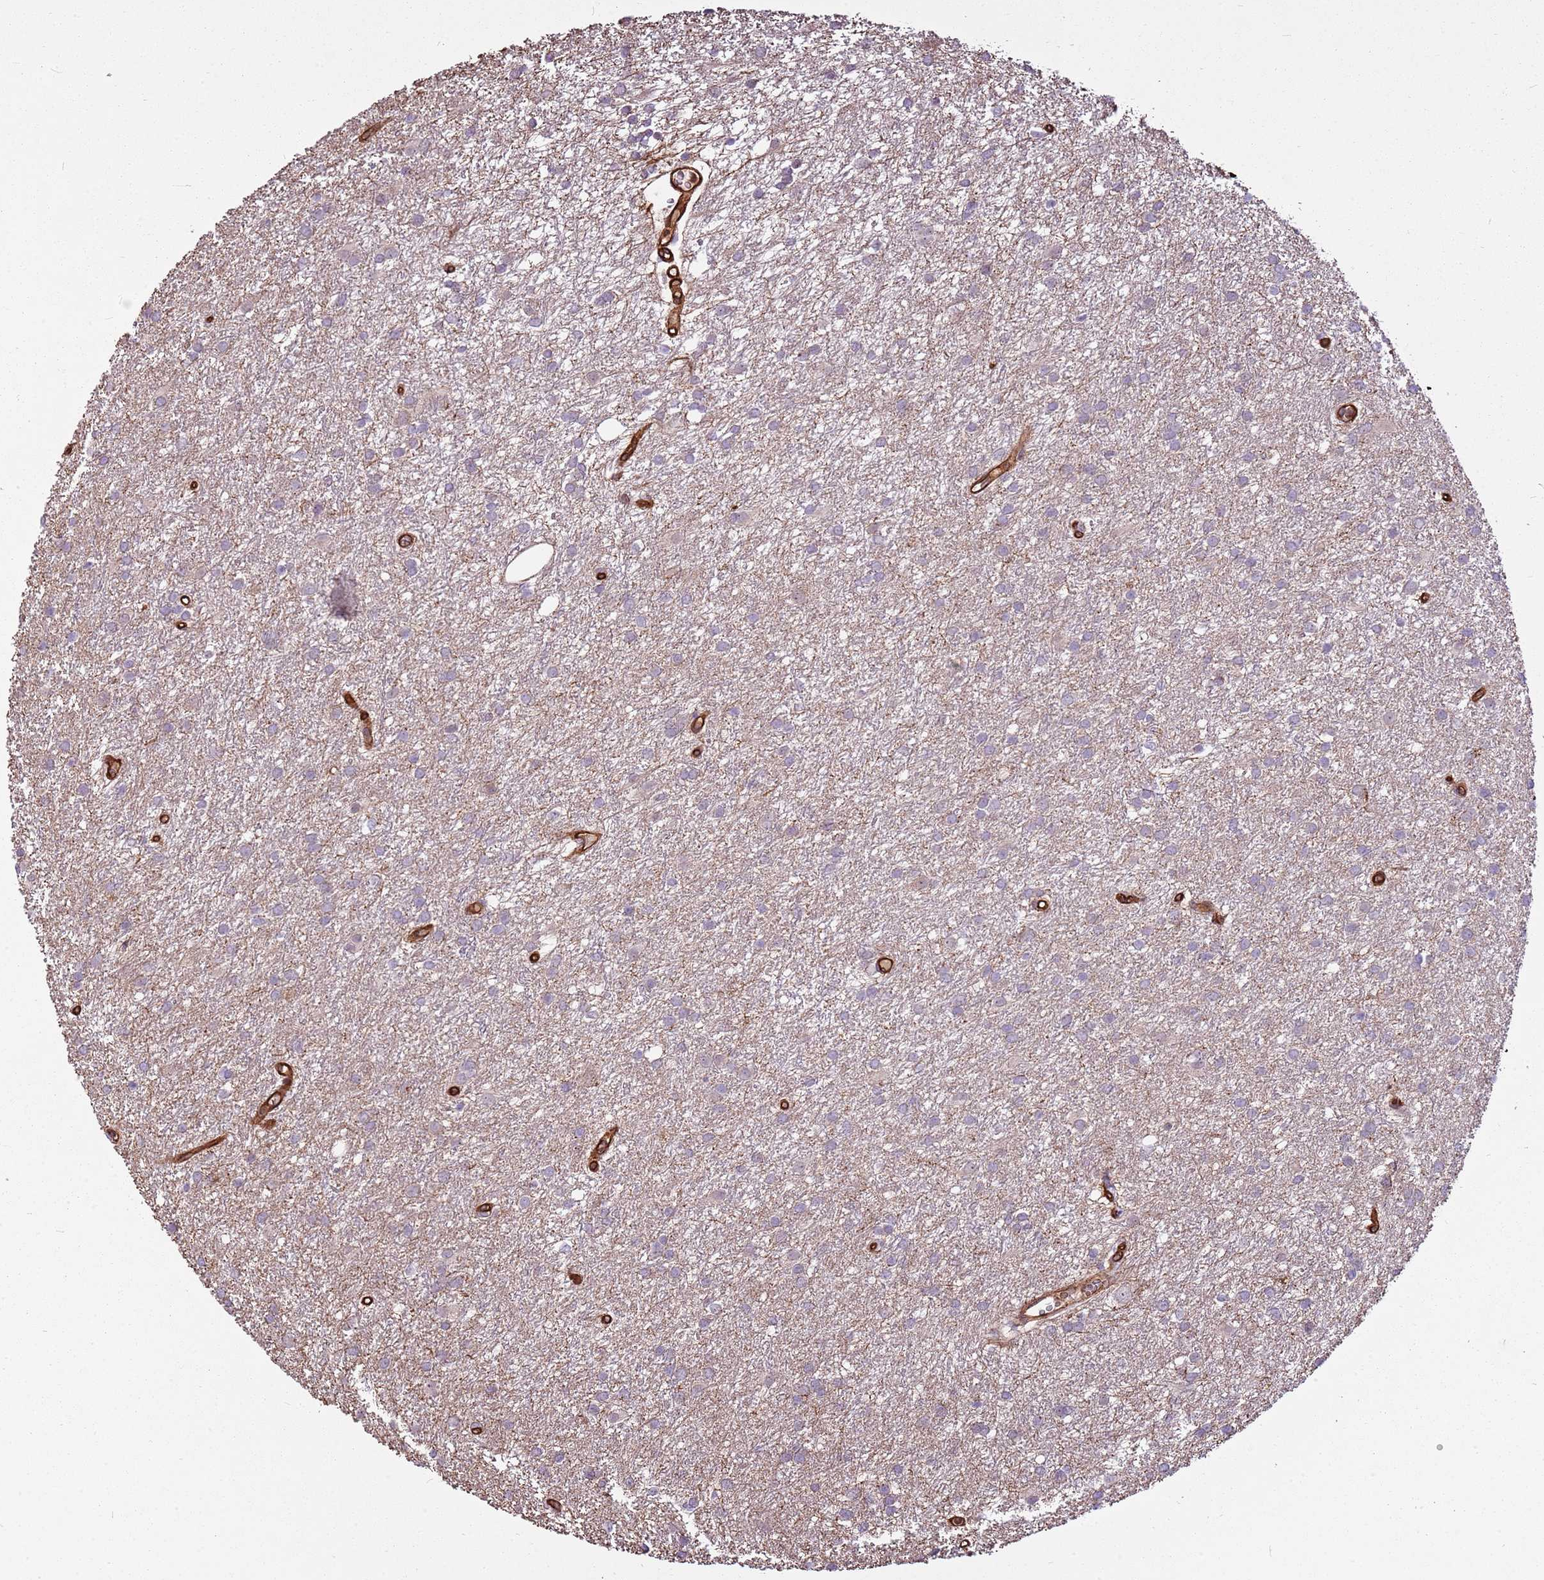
{"staining": {"intensity": "negative", "quantity": "none", "location": "none"}, "tissue": "glioma", "cell_type": "Tumor cells", "image_type": "cancer", "snomed": [{"axis": "morphology", "description": "Glioma, malignant, High grade"}, {"axis": "topography", "description": "Brain"}], "caption": "High power microscopy histopathology image of an IHC micrograph of glioma, revealing no significant positivity in tumor cells. Brightfield microscopy of immunohistochemistry stained with DAB (brown) and hematoxylin (blue), captured at high magnification.", "gene": "ZNF827", "patient": {"sex": "female", "age": 50}}